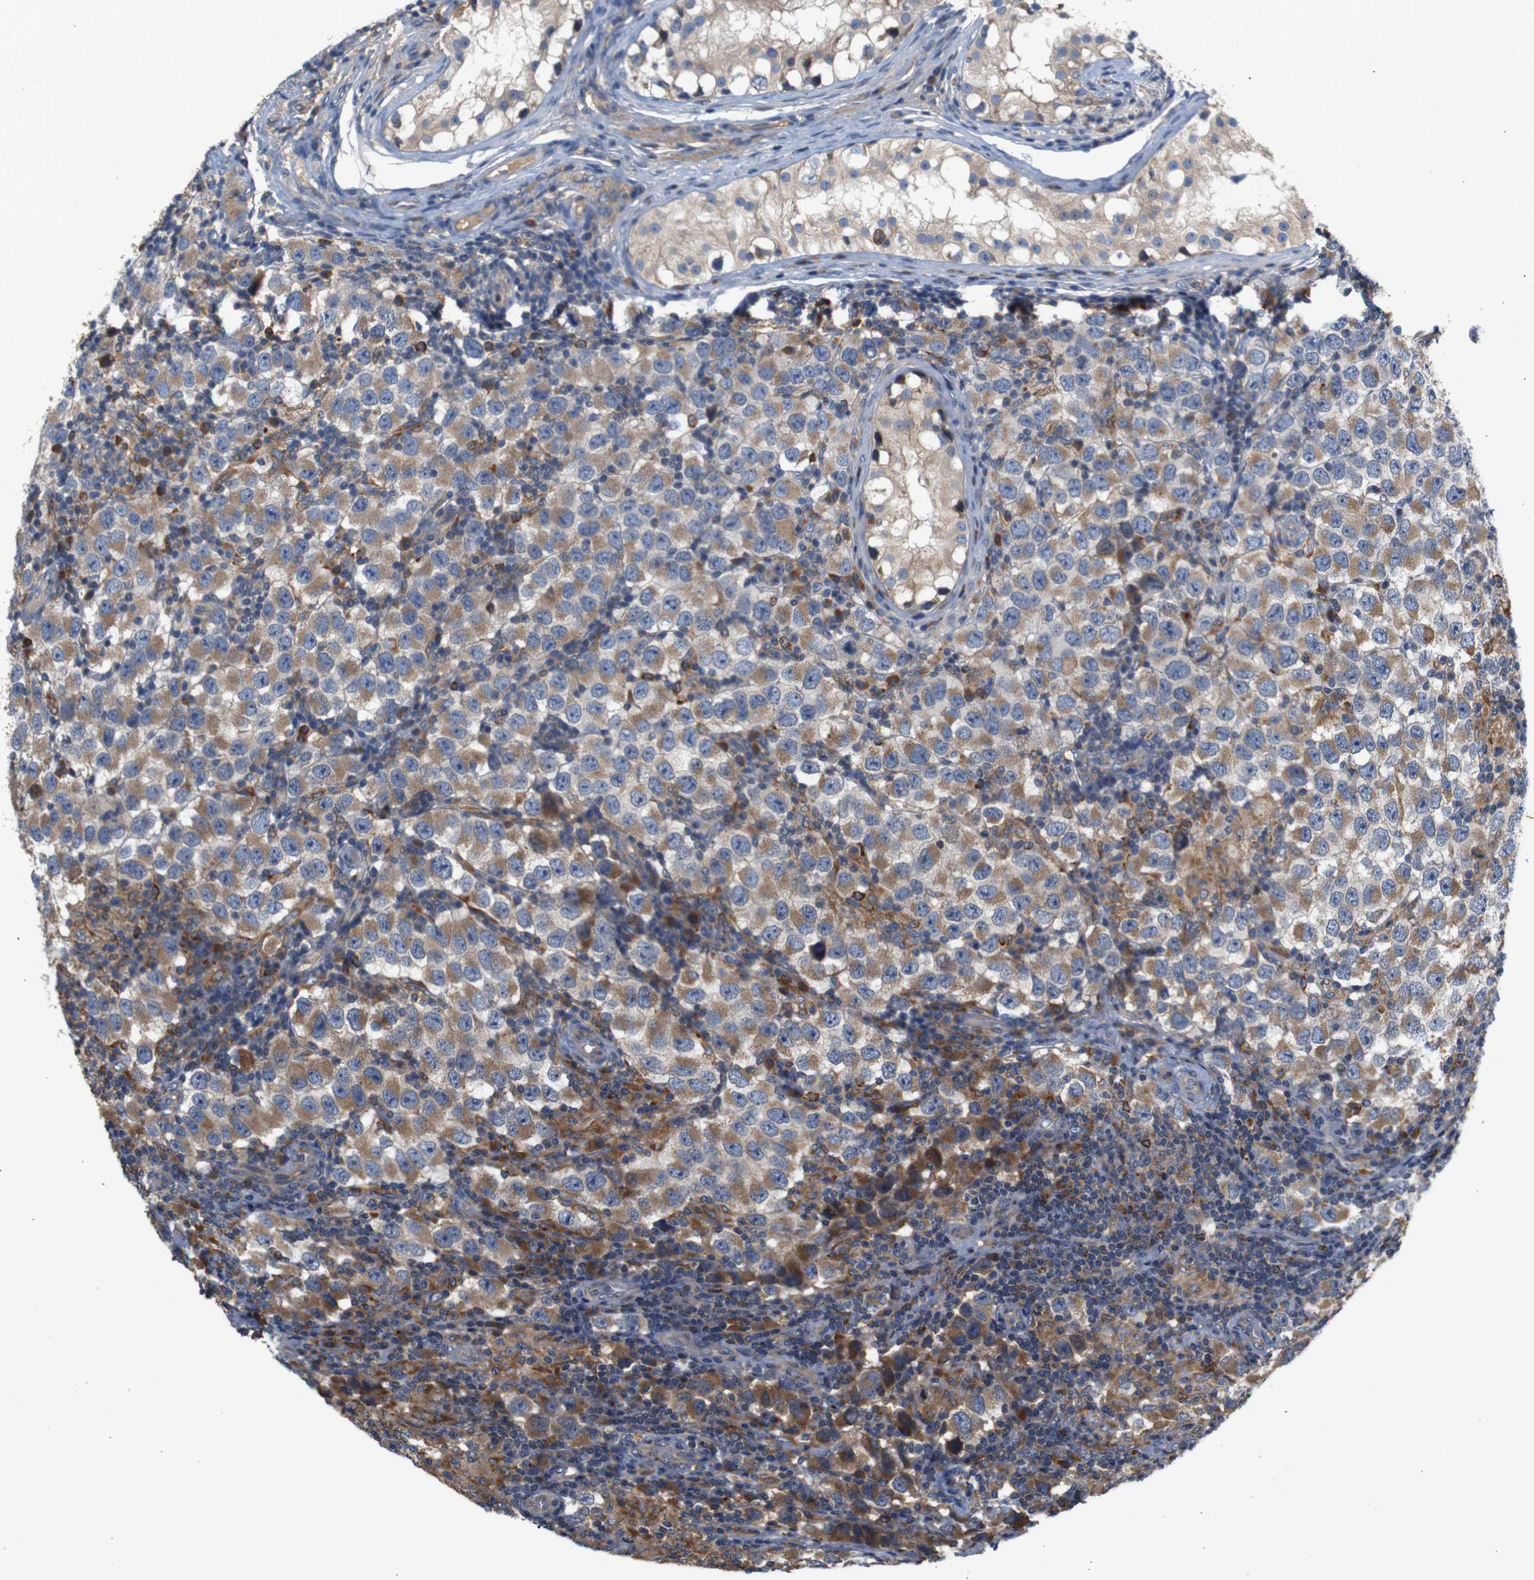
{"staining": {"intensity": "moderate", "quantity": ">75%", "location": "cytoplasmic/membranous"}, "tissue": "testis cancer", "cell_type": "Tumor cells", "image_type": "cancer", "snomed": [{"axis": "morphology", "description": "Carcinoma, Embryonal, NOS"}, {"axis": "topography", "description": "Testis"}], "caption": "Tumor cells show medium levels of moderate cytoplasmic/membranous expression in approximately >75% of cells in human testis cancer. (Stains: DAB in brown, nuclei in blue, Microscopy: brightfield microscopy at high magnification).", "gene": "PTPN1", "patient": {"sex": "male", "age": 21}}